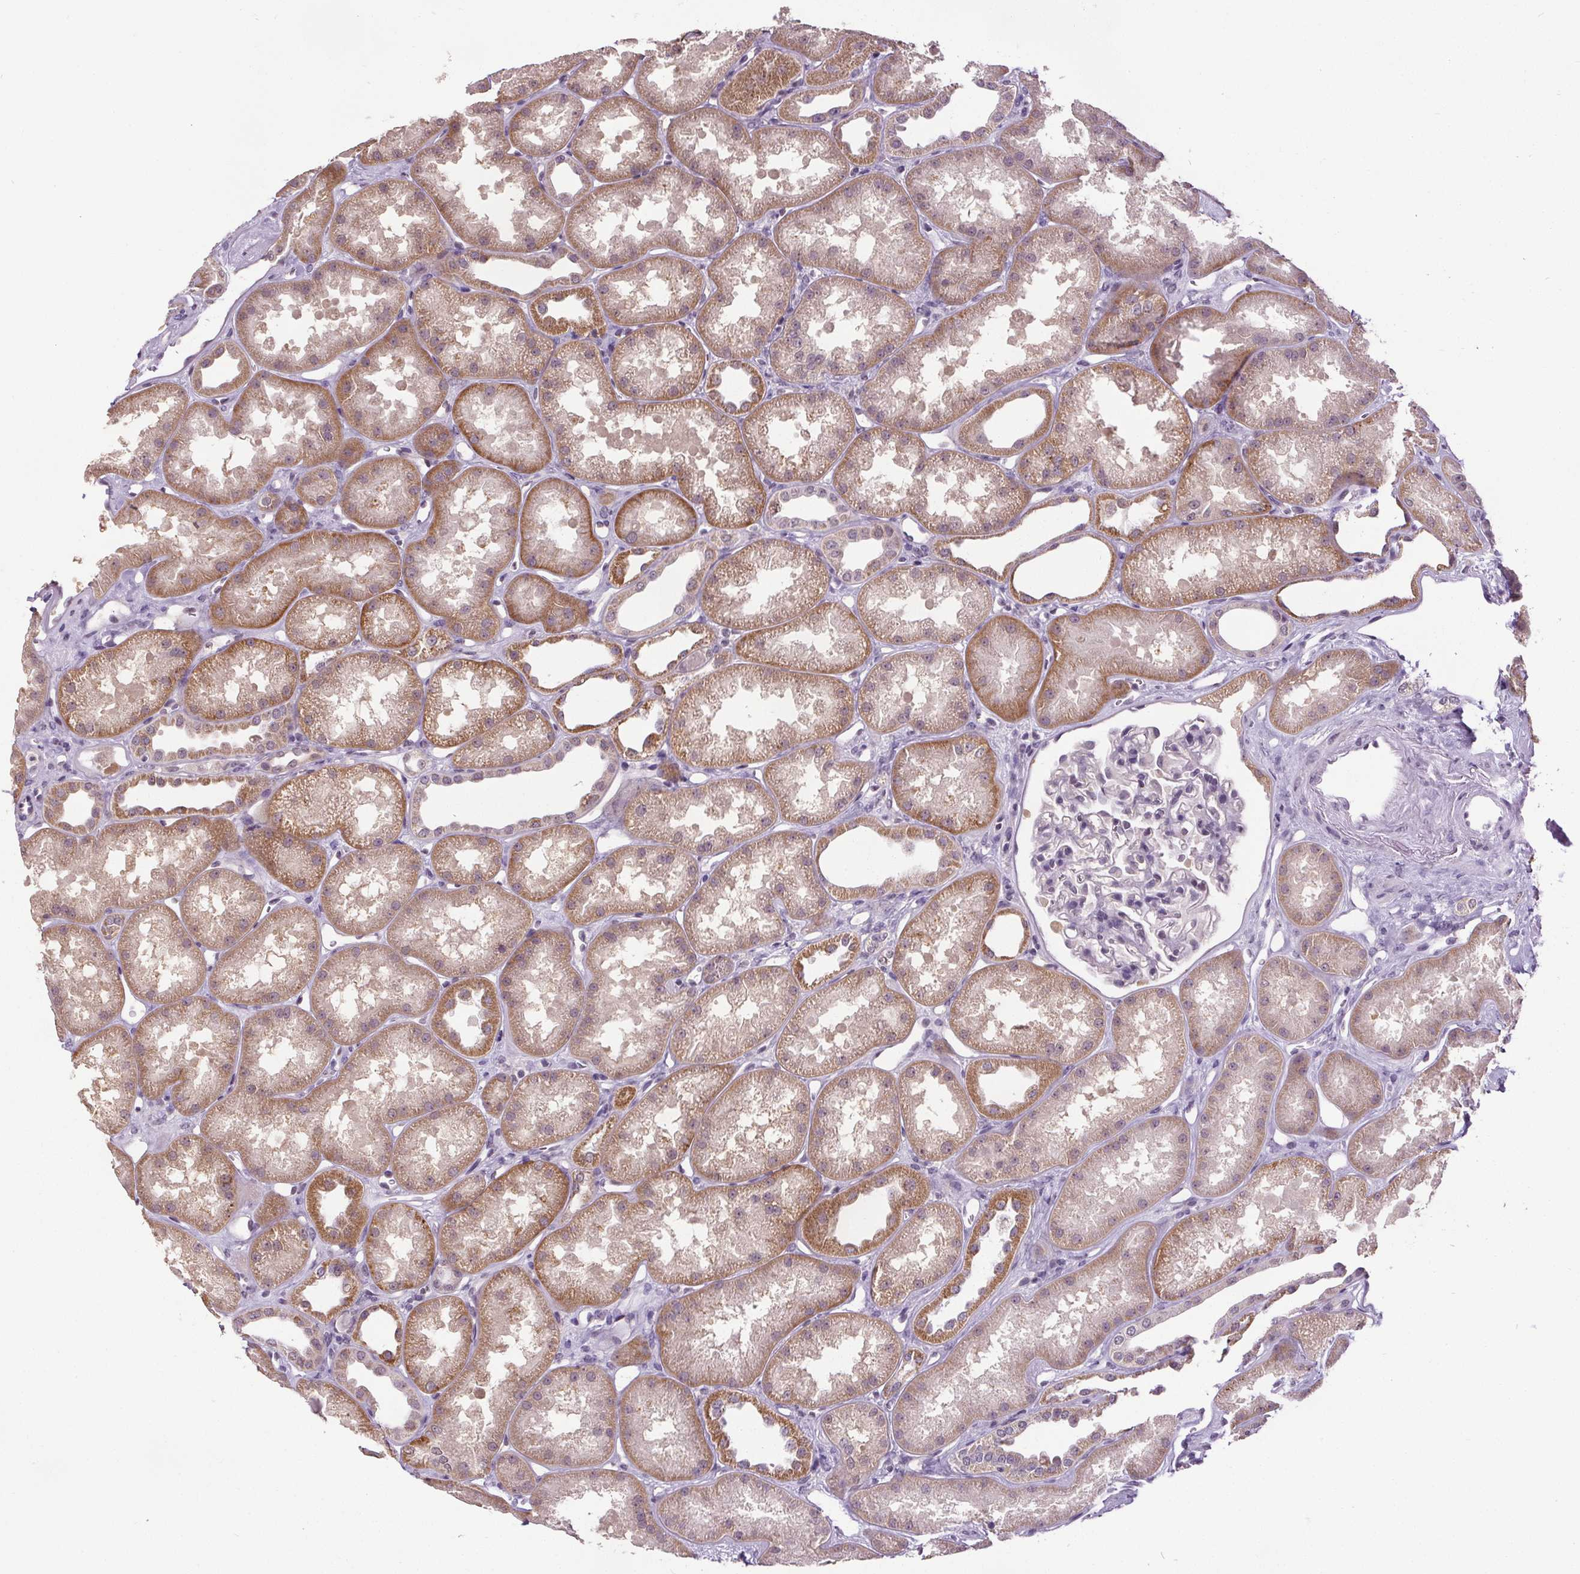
{"staining": {"intensity": "negative", "quantity": "none", "location": "none"}, "tissue": "kidney", "cell_type": "Cells in glomeruli", "image_type": "normal", "snomed": [{"axis": "morphology", "description": "Normal tissue, NOS"}, {"axis": "topography", "description": "Kidney"}], "caption": "There is no significant expression in cells in glomeruli of kidney. The staining is performed using DAB (3,3'-diaminobenzidine) brown chromogen with nuclei counter-stained in using hematoxylin.", "gene": "SLC2A9", "patient": {"sex": "male", "age": 61}}